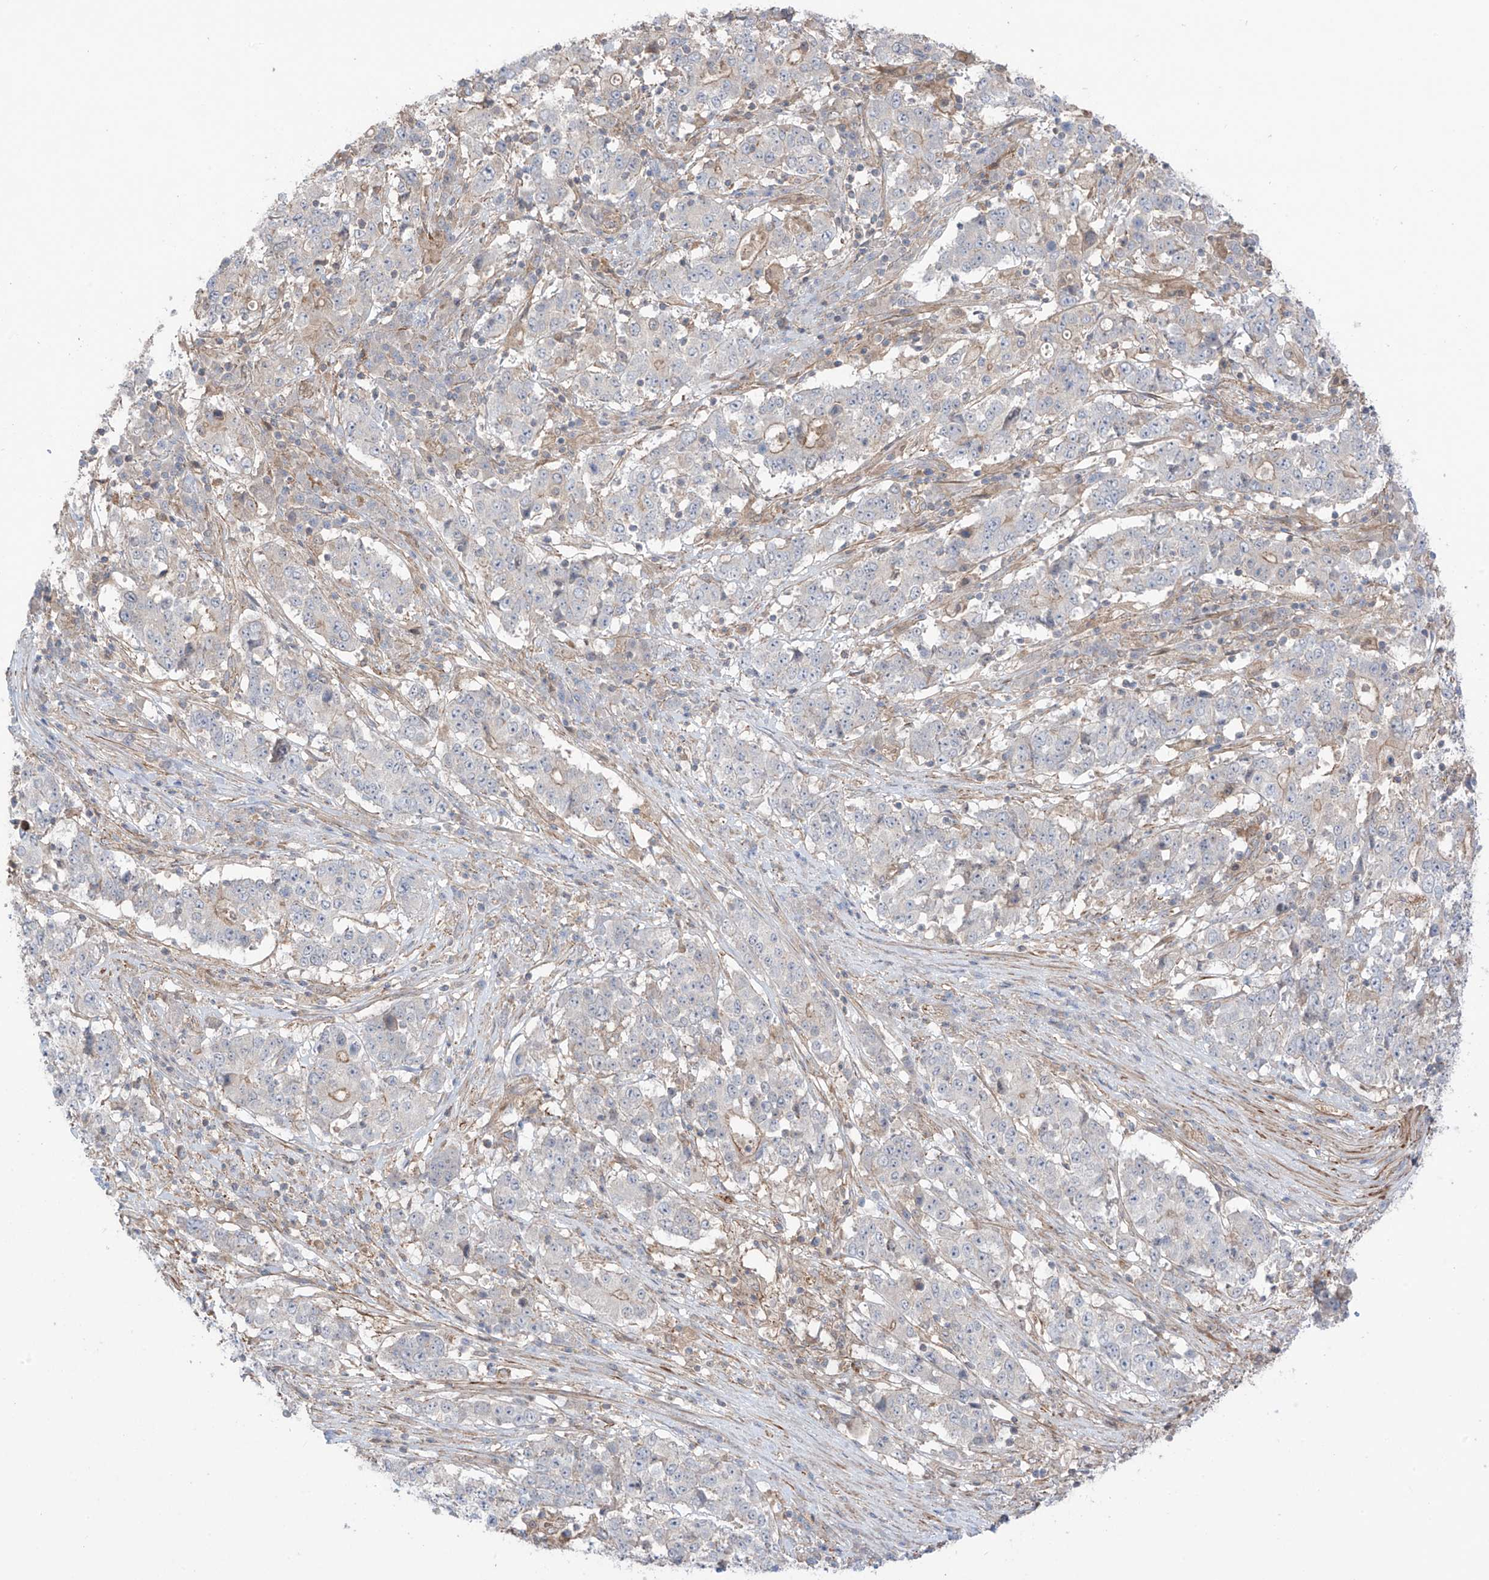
{"staining": {"intensity": "negative", "quantity": "none", "location": "none"}, "tissue": "stomach cancer", "cell_type": "Tumor cells", "image_type": "cancer", "snomed": [{"axis": "morphology", "description": "Adenocarcinoma, NOS"}, {"axis": "topography", "description": "Stomach"}], "caption": "Immunohistochemical staining of human stomach cancer exhibits no significant positivity in tumor cells. (Brightfield microscopy of DAB (3,3'-diaminobenzidine) immunohistochemistry (IHC) at high magnification).", "gene": "TRMU", "patient": {"sex": "male", "age": 59}}